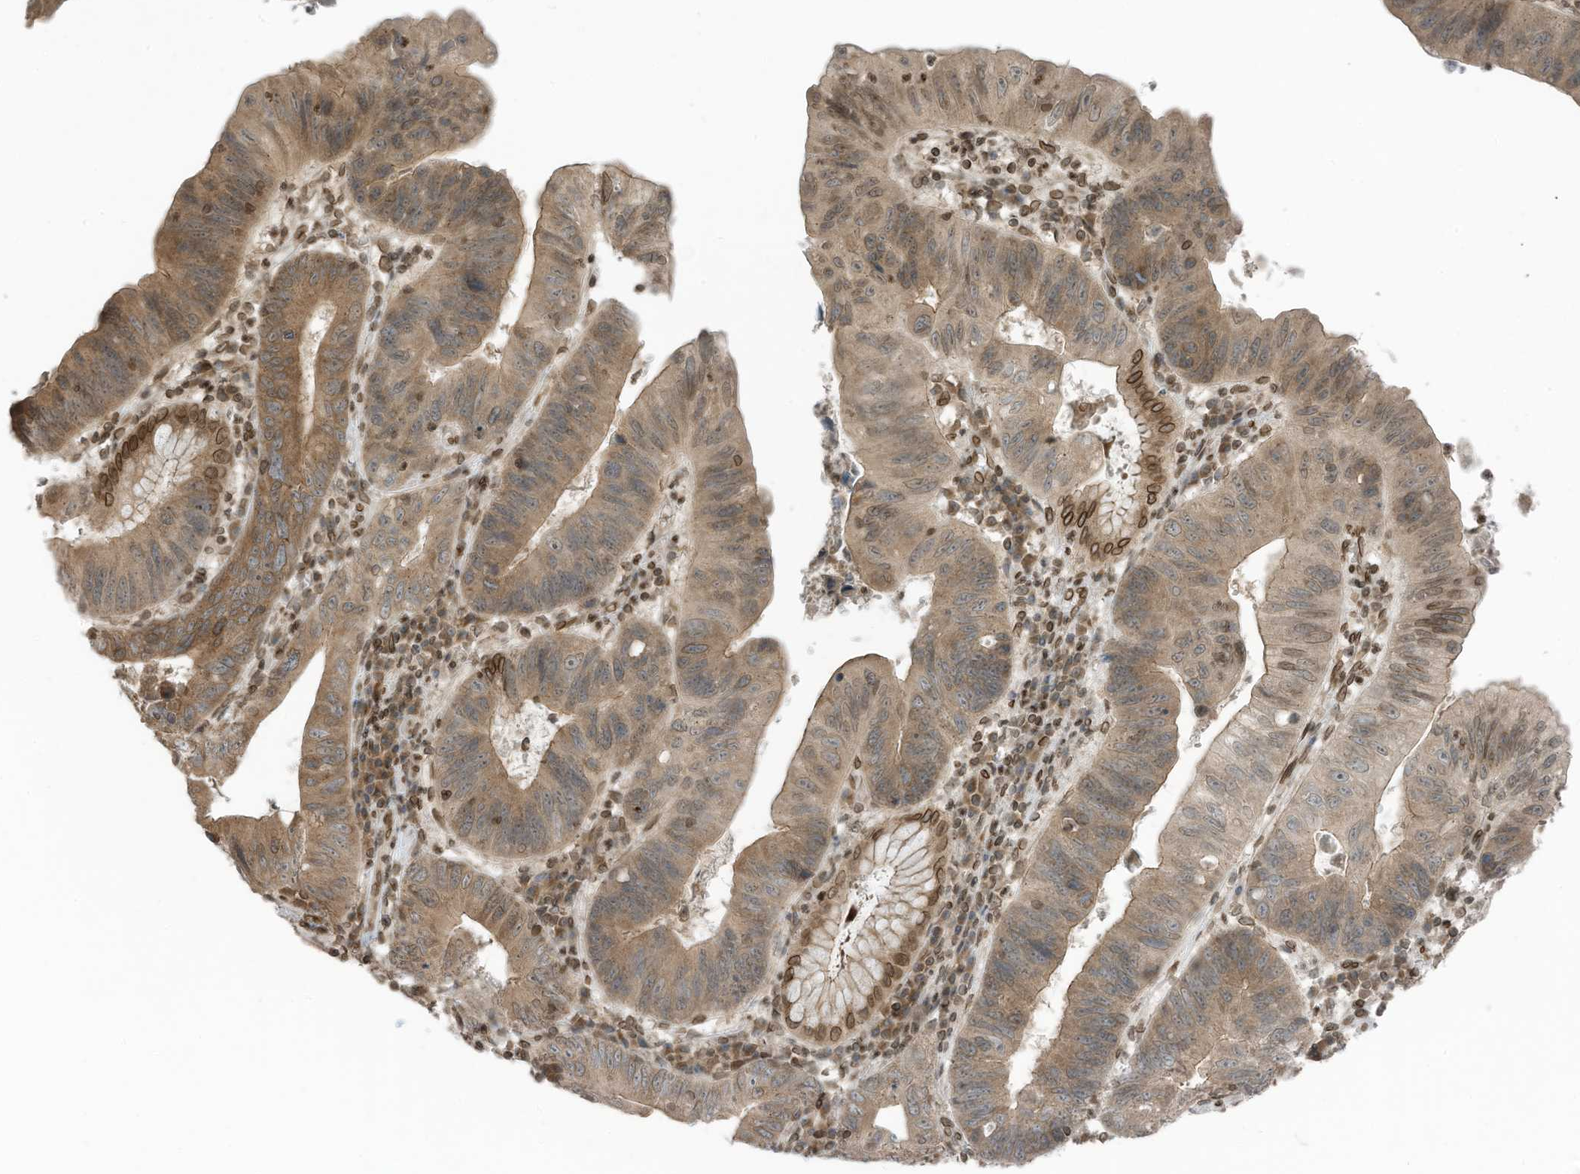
{"staining": {"intensity": "moderate", "quantity": ">75%", "location": "cytoplasmic/membranous,nuclear"}, "tissue": "stomach cancer", "cell_type": "Tumor cells", "image_type": "cancer", "snomed": [{"axis": "morphology", "description": "Adenocarcinoma, NOS"}, {"axis": "topography", "description": "Stomach"}], "caption": "Immunohistochemical staining of human stomach cancer demonstrates medium levels of moderate cytoplasmic/membranous and nuclear protein staining in about >75% of tumor cells.", "gene": "RABL3", "patient": {"sex": "male", "age": 59}}